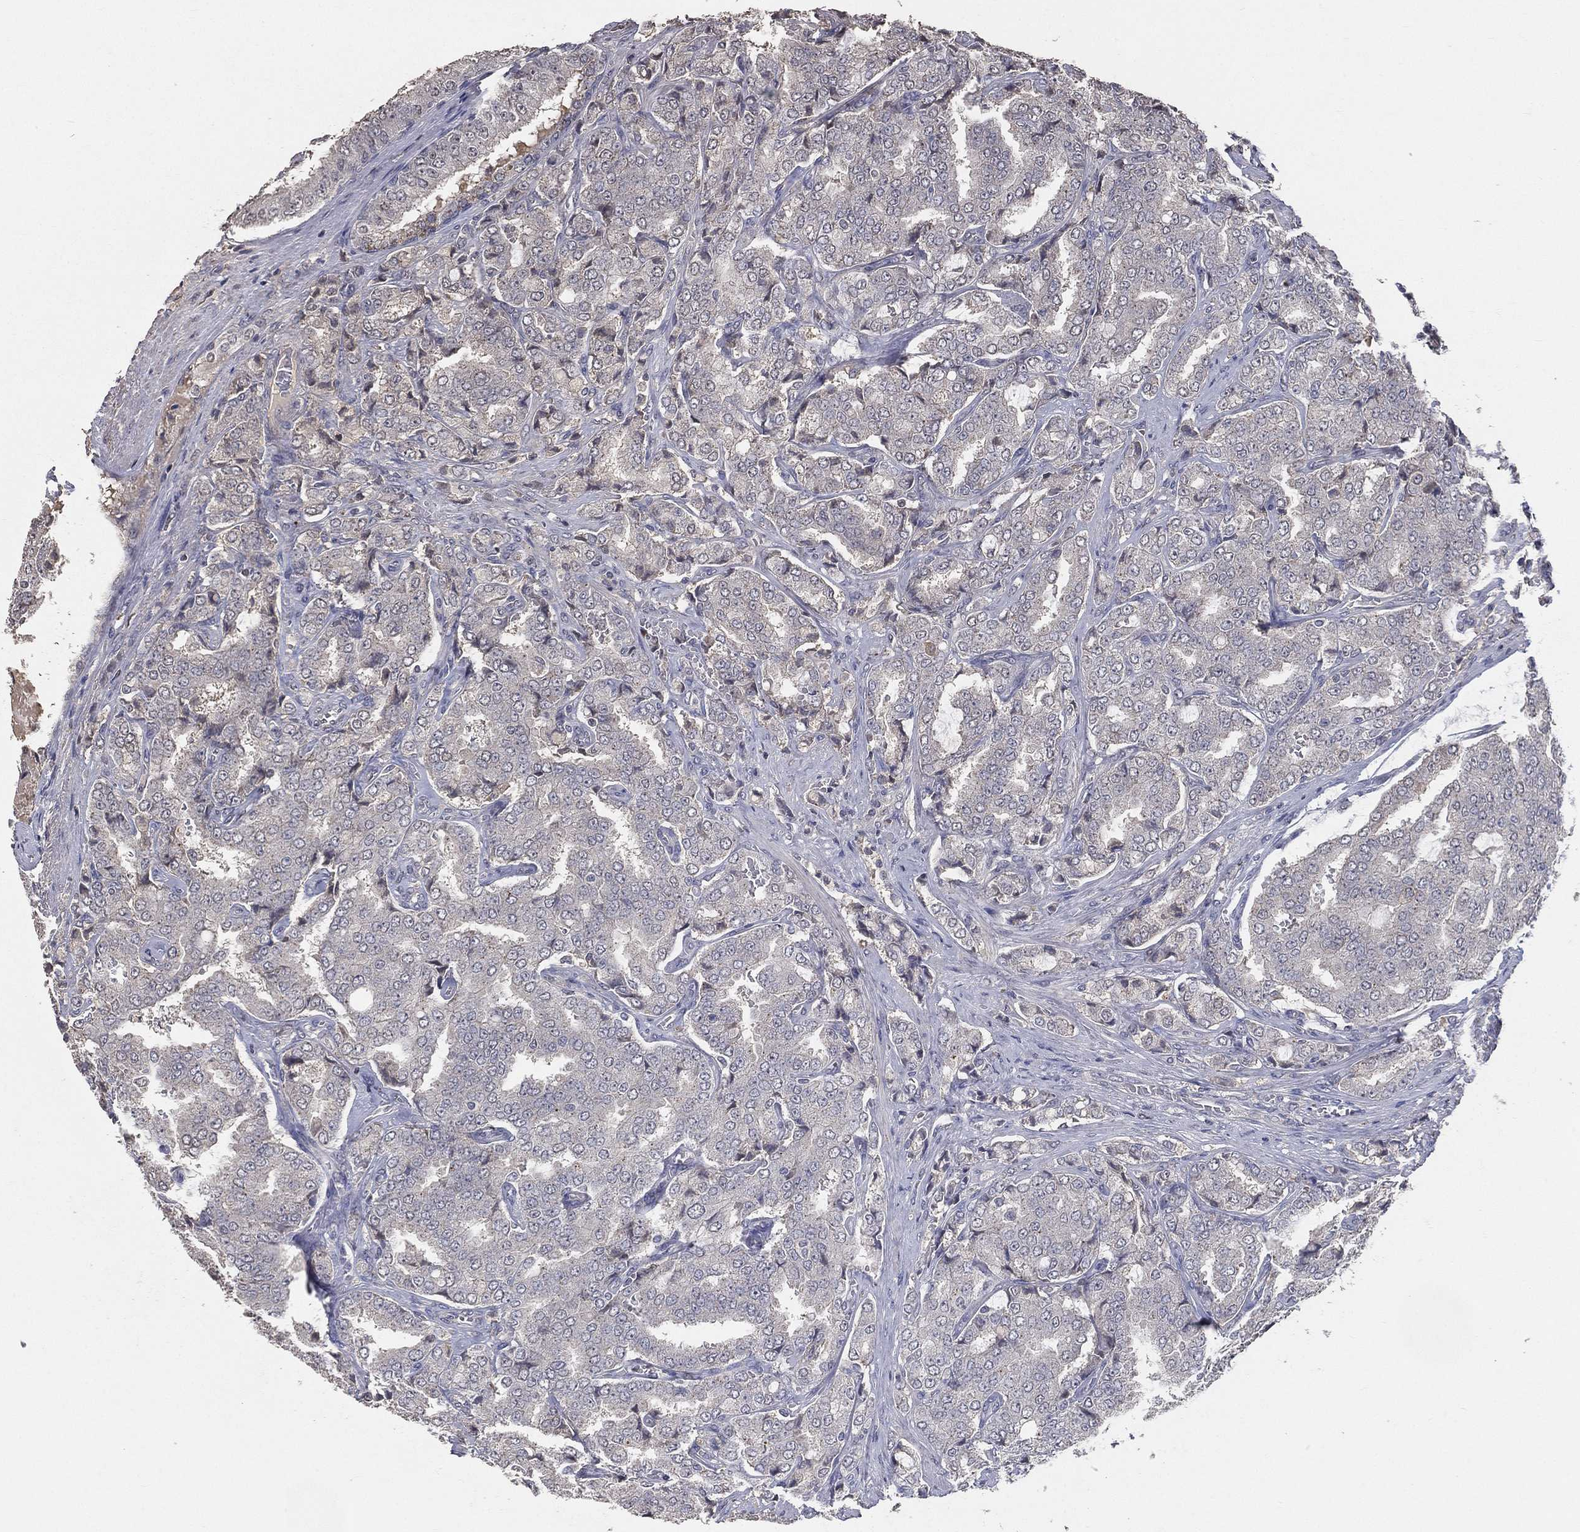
{"staining": {"intensity": "negative", "quantity": "none", "location": "none"}, "tissue": "prostate cancer", "cell_type": "Tumor cells", "image_type": "cancer", "snomed": [{"axis": "morphology", "description": "Adenocarcinoma, NOS"}, {"axis": "topography", "description": "Prostate"}], "caption": "Immunohistochemical staining of prostate adenocarcinoma displays no significant expression in tumor cells.", "gene": "SNAP25", "patient": {"sex": "male", "age": 65}}